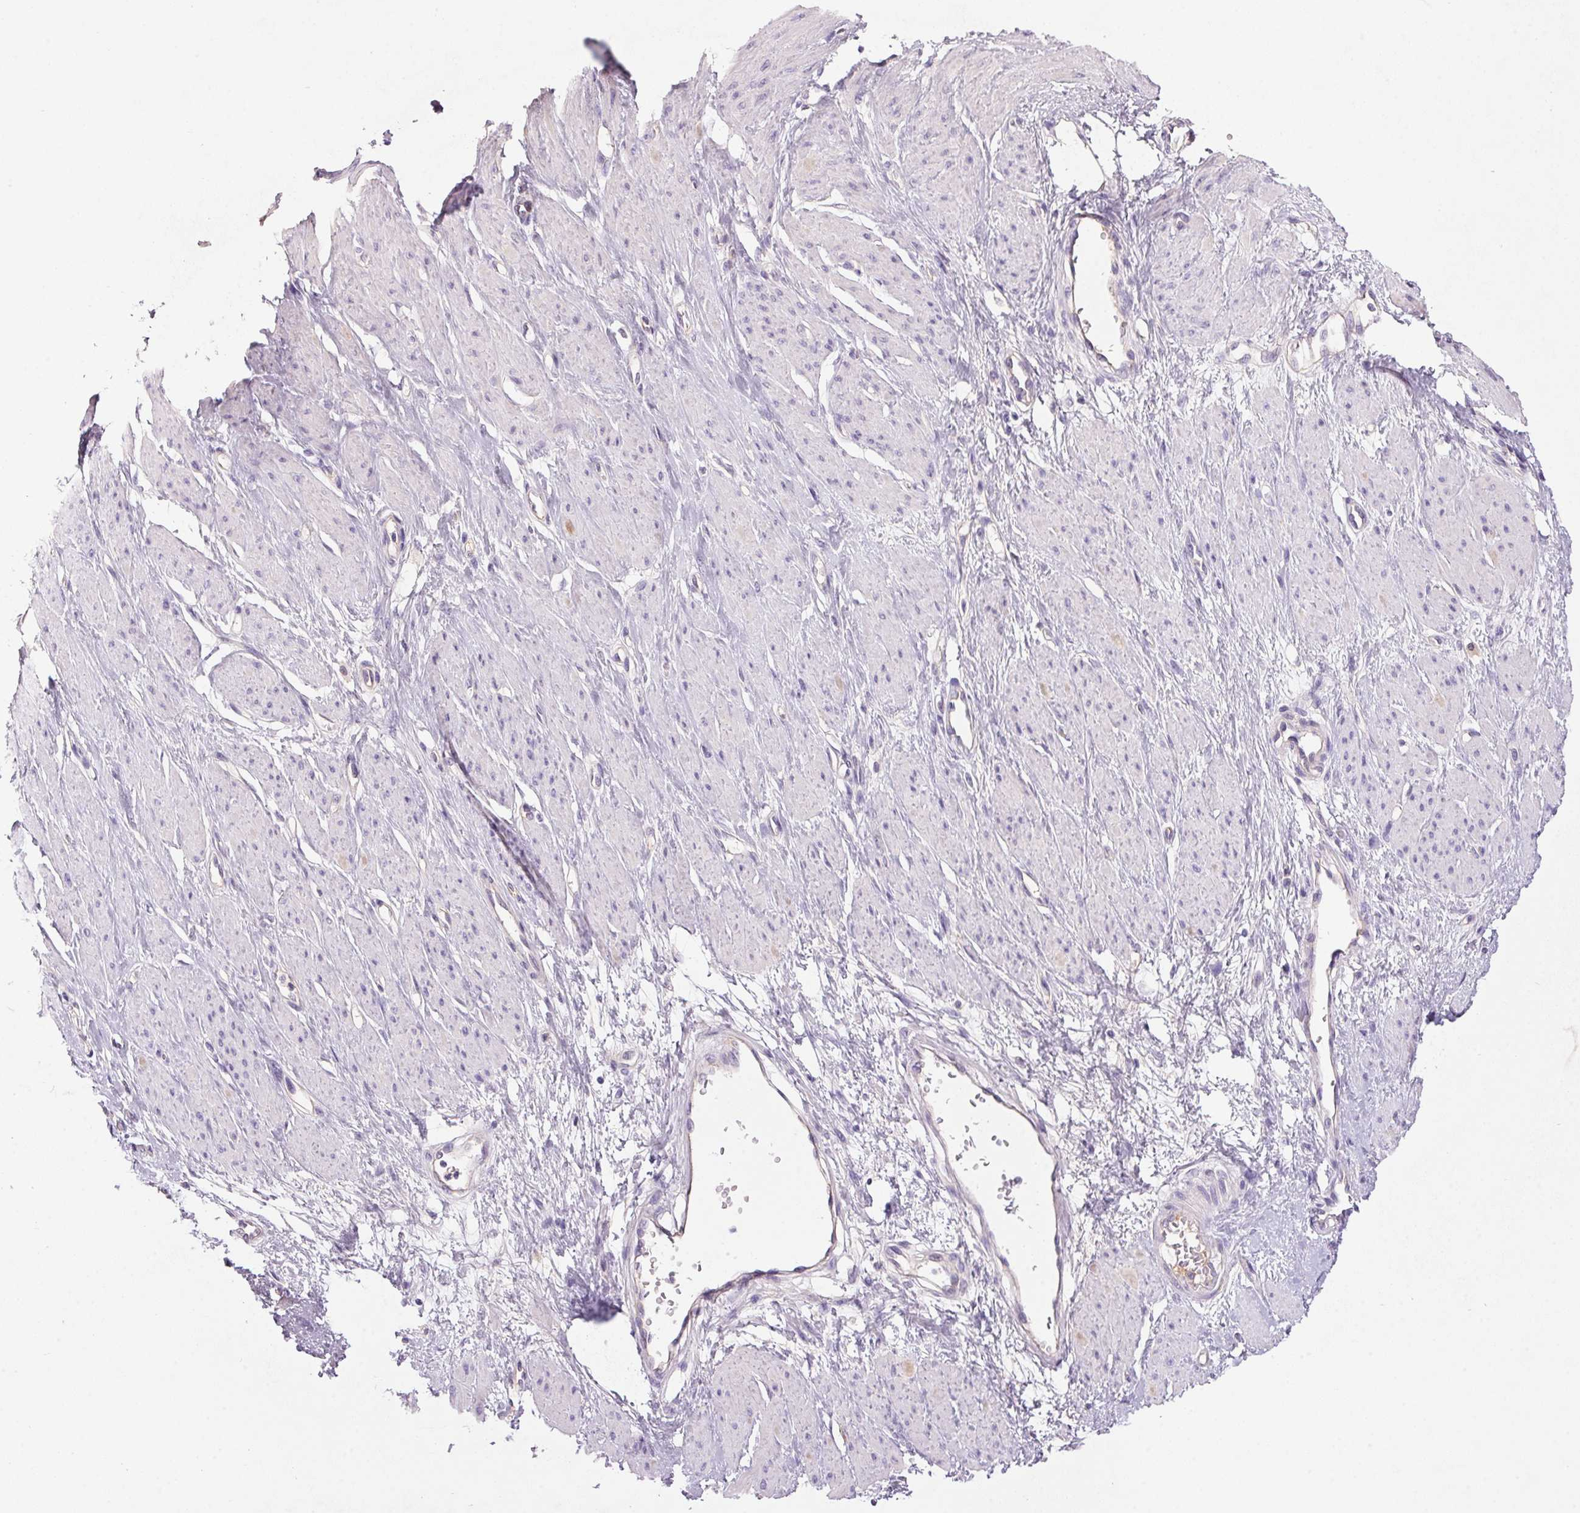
{"staining": {"intensity": "negative", "quantity": "none", "location": "none"}, "tissue": "smooth muscle", "cell_type": "Smooth muscle cells", "image_type": "normal", "snomed": [{"axis": "morphology", "description": "Normal tissue, NOS"}, {"axis": "topography", "description": "Smooth muscle"}, {"axis": "topography", "description": "Uterus"}], "caption": "This is a micrograph of IHC staining of benign smooth muscle, which shows no expression in smooth muscle cells. Brightfield microscopy of IHC stained with DAB (3,3'-diaminobenzidine) (brown) and hematoxylin (blue), captured at high magnification.", "gene": "APOC4", "patient": {"sex": "female", "age": 39}}